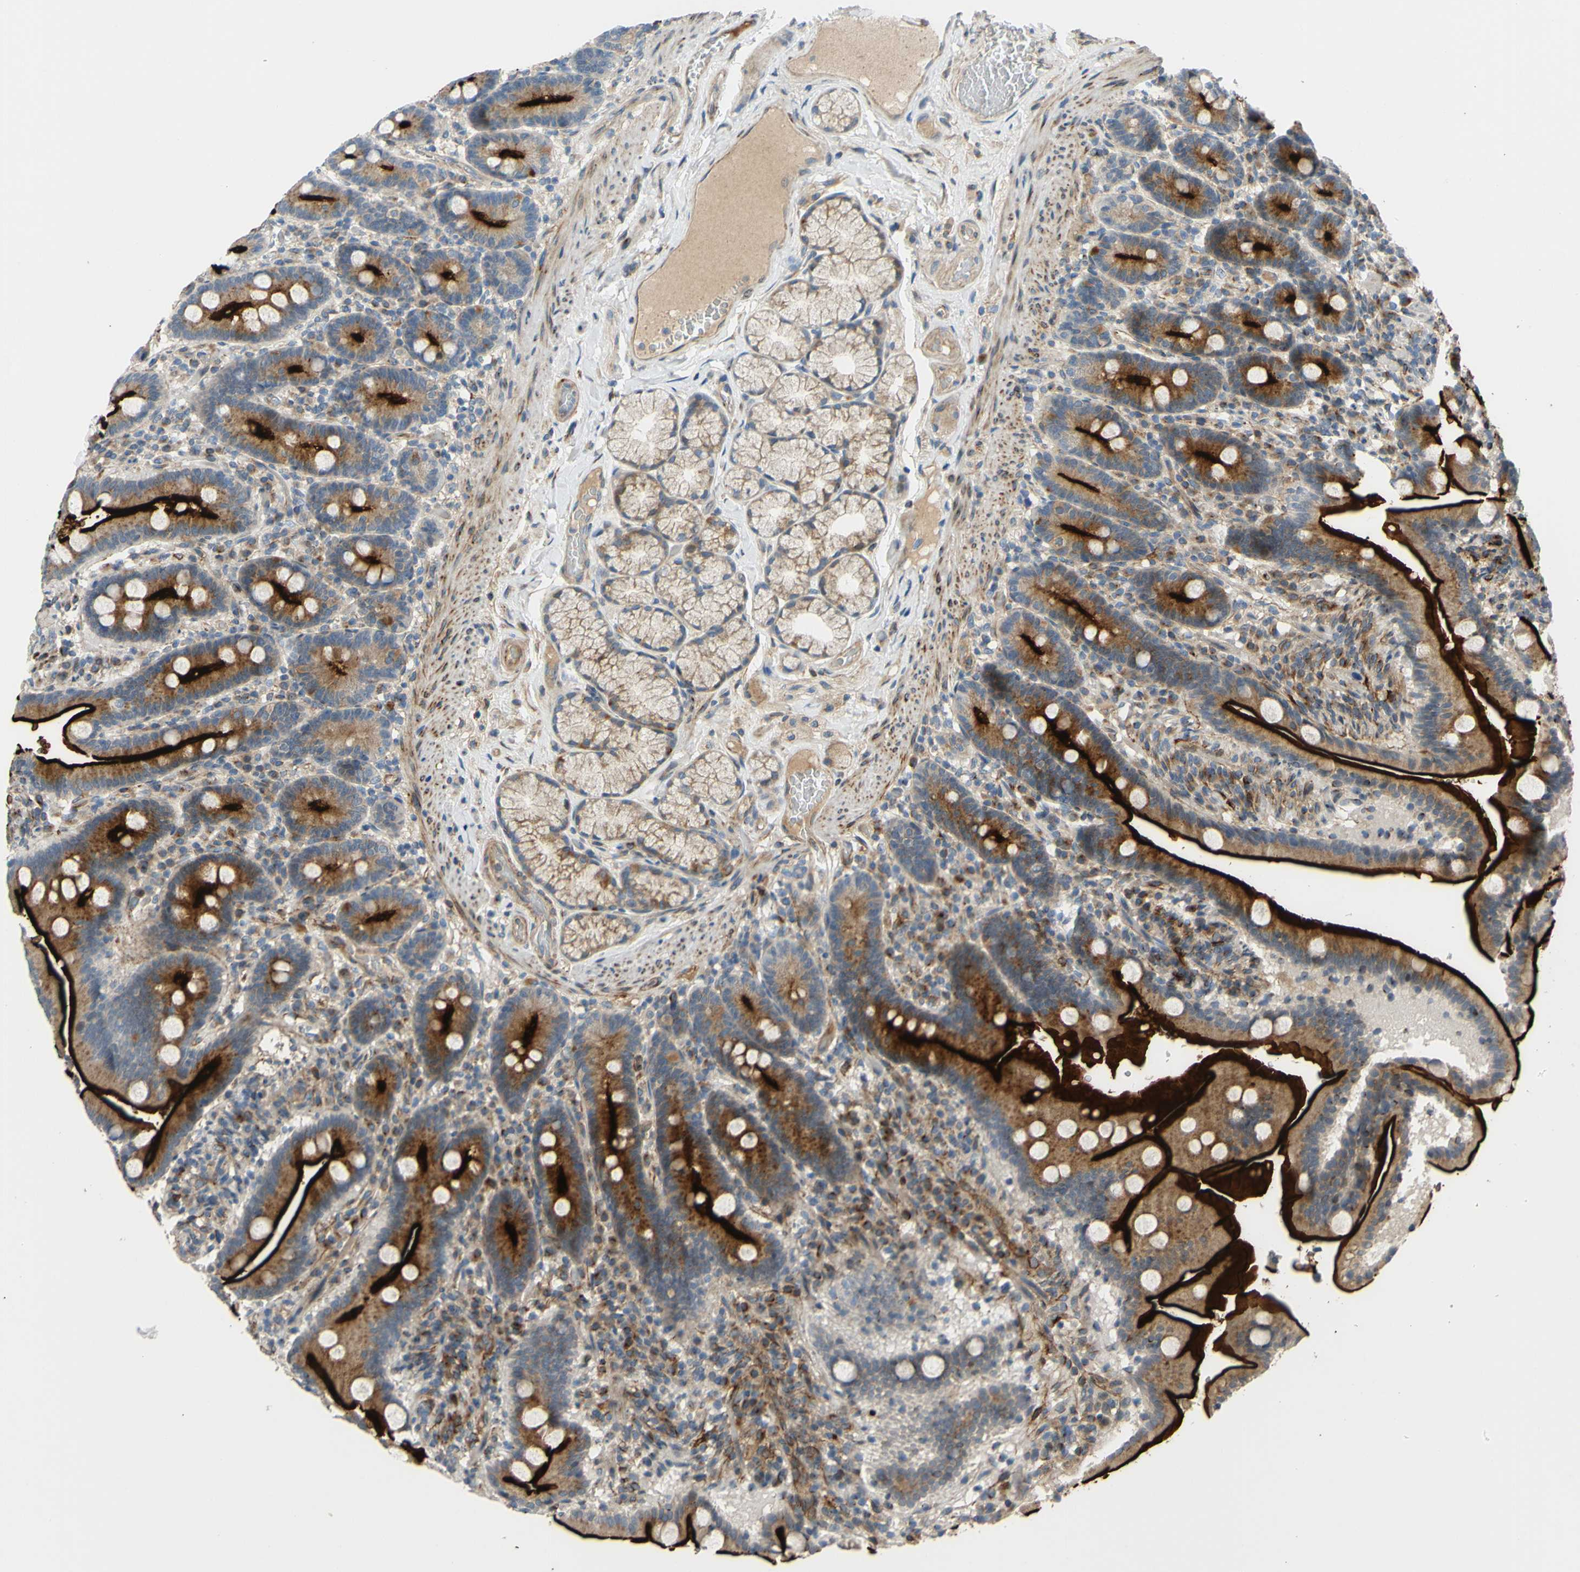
{"staining": {"intensity": "strong", "quantity": ">75%", "location": "cytoplasmic/membranous"}, "tissue": "duodenum", "cell_type": "Glandular cells", "image_type": "normal", "snomed": [{"axis": "morphology", "description": "Normal tissue, NOS"}, {"axis": "topography", "description": "Duodenum"}], "caption": "Benign duodenum displays strong cytoplasmic/membranous expression in approximately >75% of glandular cells, visualized by immunohistochemistry.", "gene": "ARHGAP1", "patient": {"sex": "male", "age": 54}}